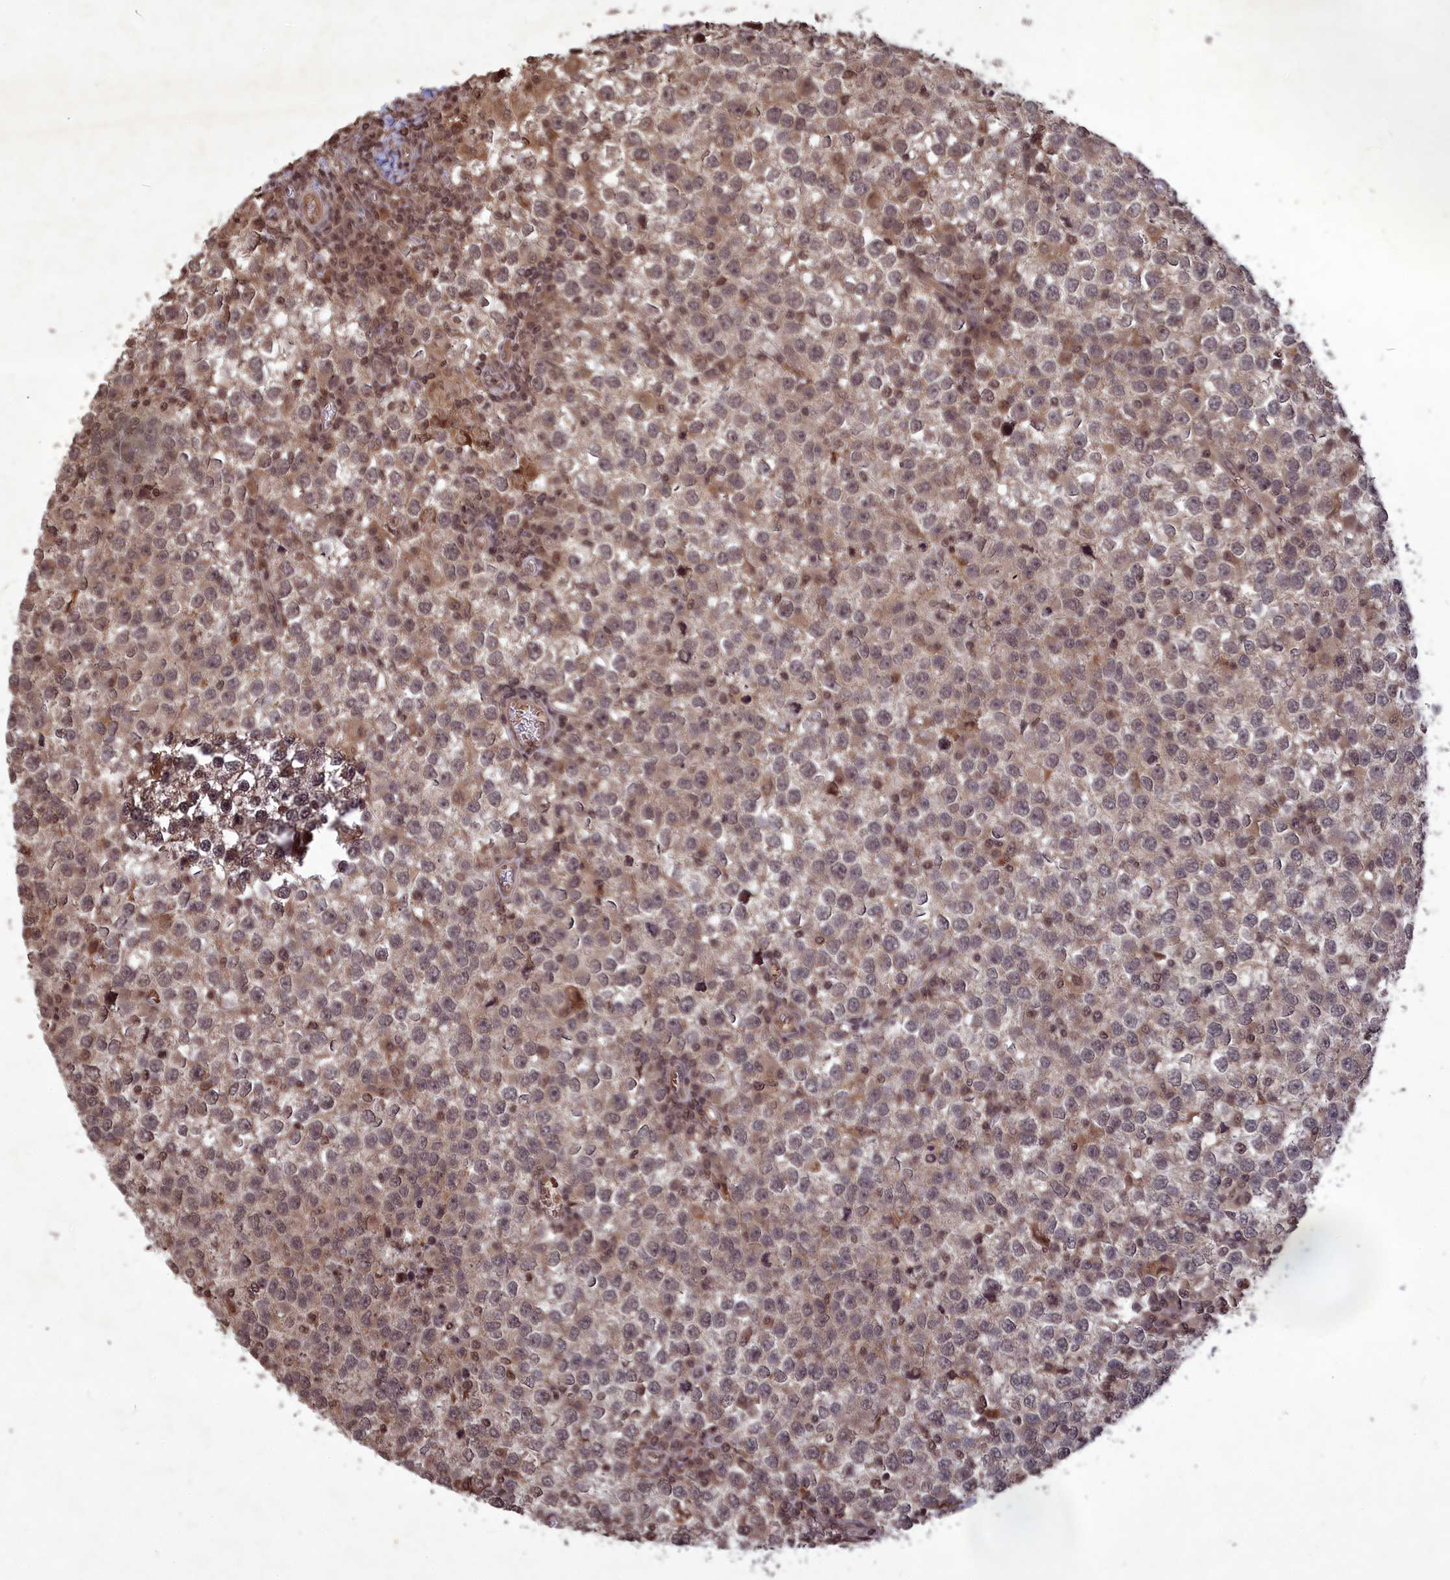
{"staining": {"intensity": "weak", "quantity": ">75%", "location": "cytoplasmic/membranous,nuclear"}, "tissue": "testis cancer", "cell_type": "Tumor cells", "image_type": "cancer", "snomed": [{"axis": "morphology", "description": "Seminoma, NOS"}, {"axis": "topography", "description": "Testis"}], "caption": "A high-resolution micrograph shows immunohistochemistry (IHC) staining of testis seminoma, which reveals weak cytoplasmic/membranous and nuclear expression in about >75% of tumor cells. The staining was performed using DAB (3,3'-diaminobenzidine) to visualize the protein expression in brown, while the nuclei were stained in blue with hematoxylin (Magnification: 20x).", "gene": "SRMS", "patient": {"sex": "male", "age": 65}}